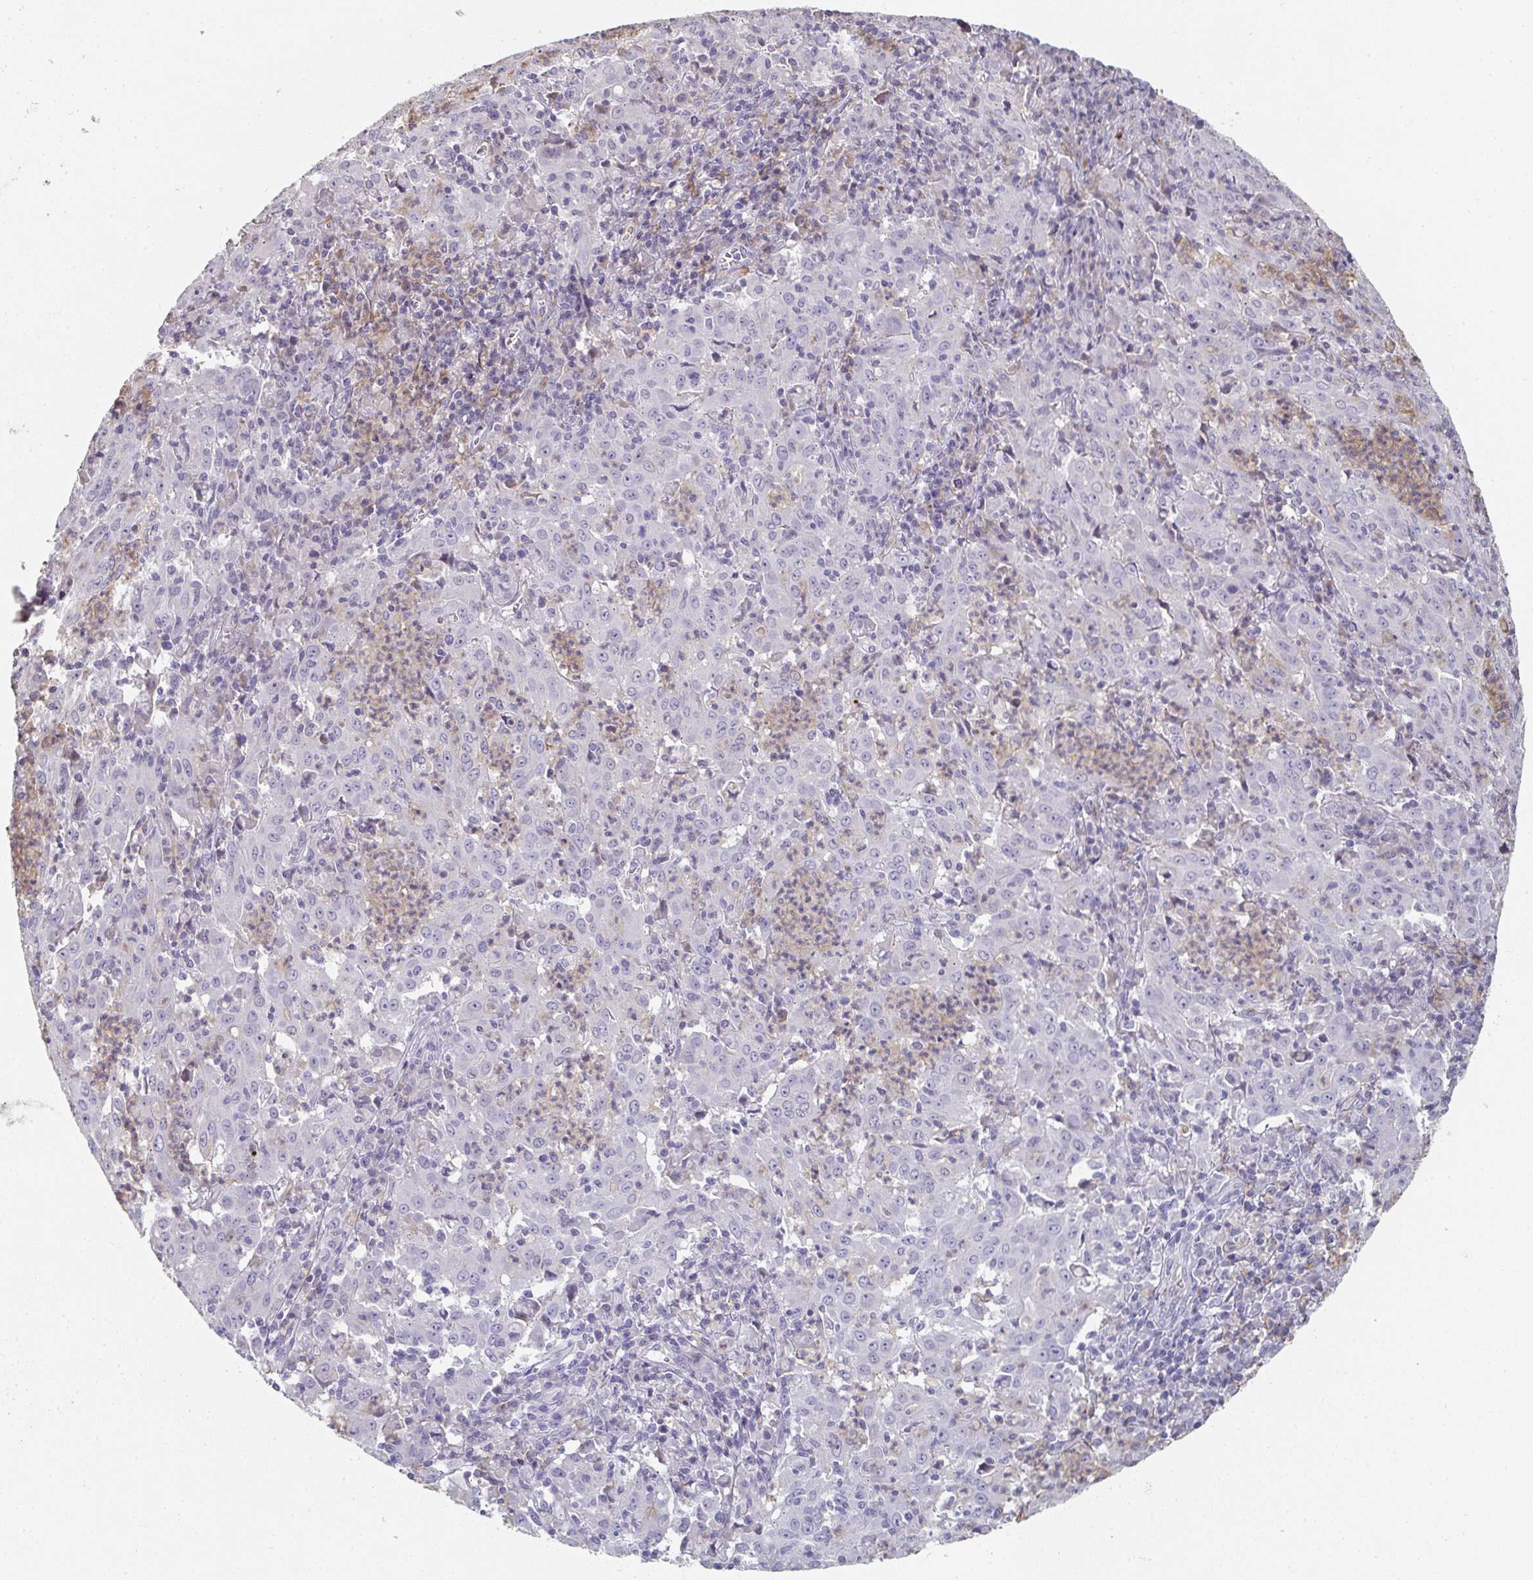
{"staining": {"intensity": "negative", "quantity": "none", "location": "none"}, "tissue": "pancreatic cancer", "cell_type": "Tumor cells", "image_type": "cancer", "snomed": [{"axis": "morphology", "description": "Adenocarcinoma, NOS"}, {"axis": "topography", "description": "Pancreas"}], "caption": "An image of pancreatic adenocarcinoma stained for a protein demonstrates no brown staining in tumor cells.", "gene": "A1CF", "patient": {"sex": "male", "age": 63}}